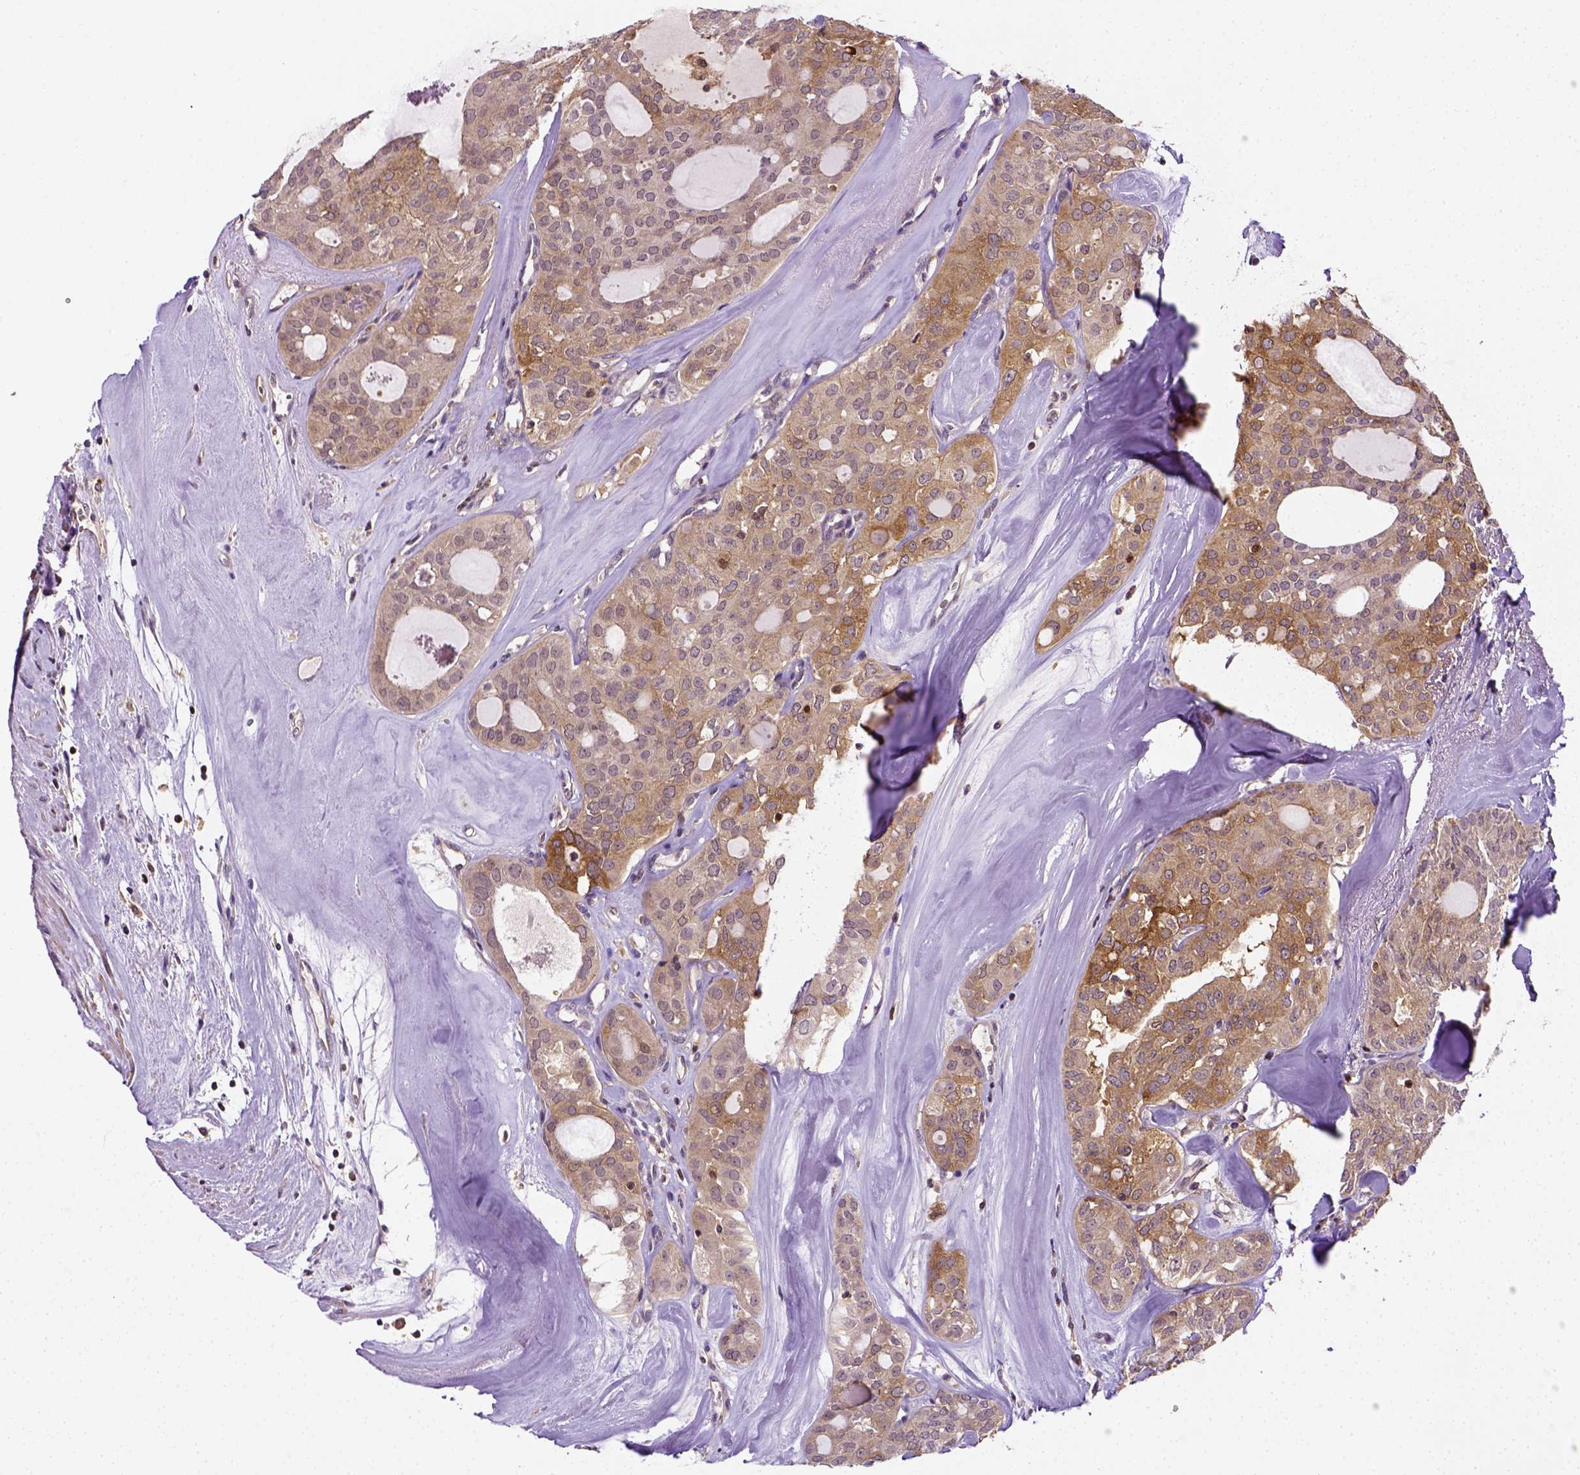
{"staining": {"intensity": "moderate", "quantity": "25%-75%", "location": "cytoplasmic/membranous"}, "tissue": "thyroid cancer", "cell_type": "Tumor cells", "image_type": "cancer", "snomed": [{"axis": "morphology", "description": "Follicular adenoma carcinoma, NOS"}, {"axis": "topography", "description": "Thyroid gland"}], "caption": "Protein staining by immunohistochemistry (IHC) demonstrates moderate cytoplasmic/membranous expression in about 25%-75% of tumor cells in thyroid cancer (follicular adenoma carcinoma).", "gene": "MATK", "patient": {"sex": "male", "age": 75}}